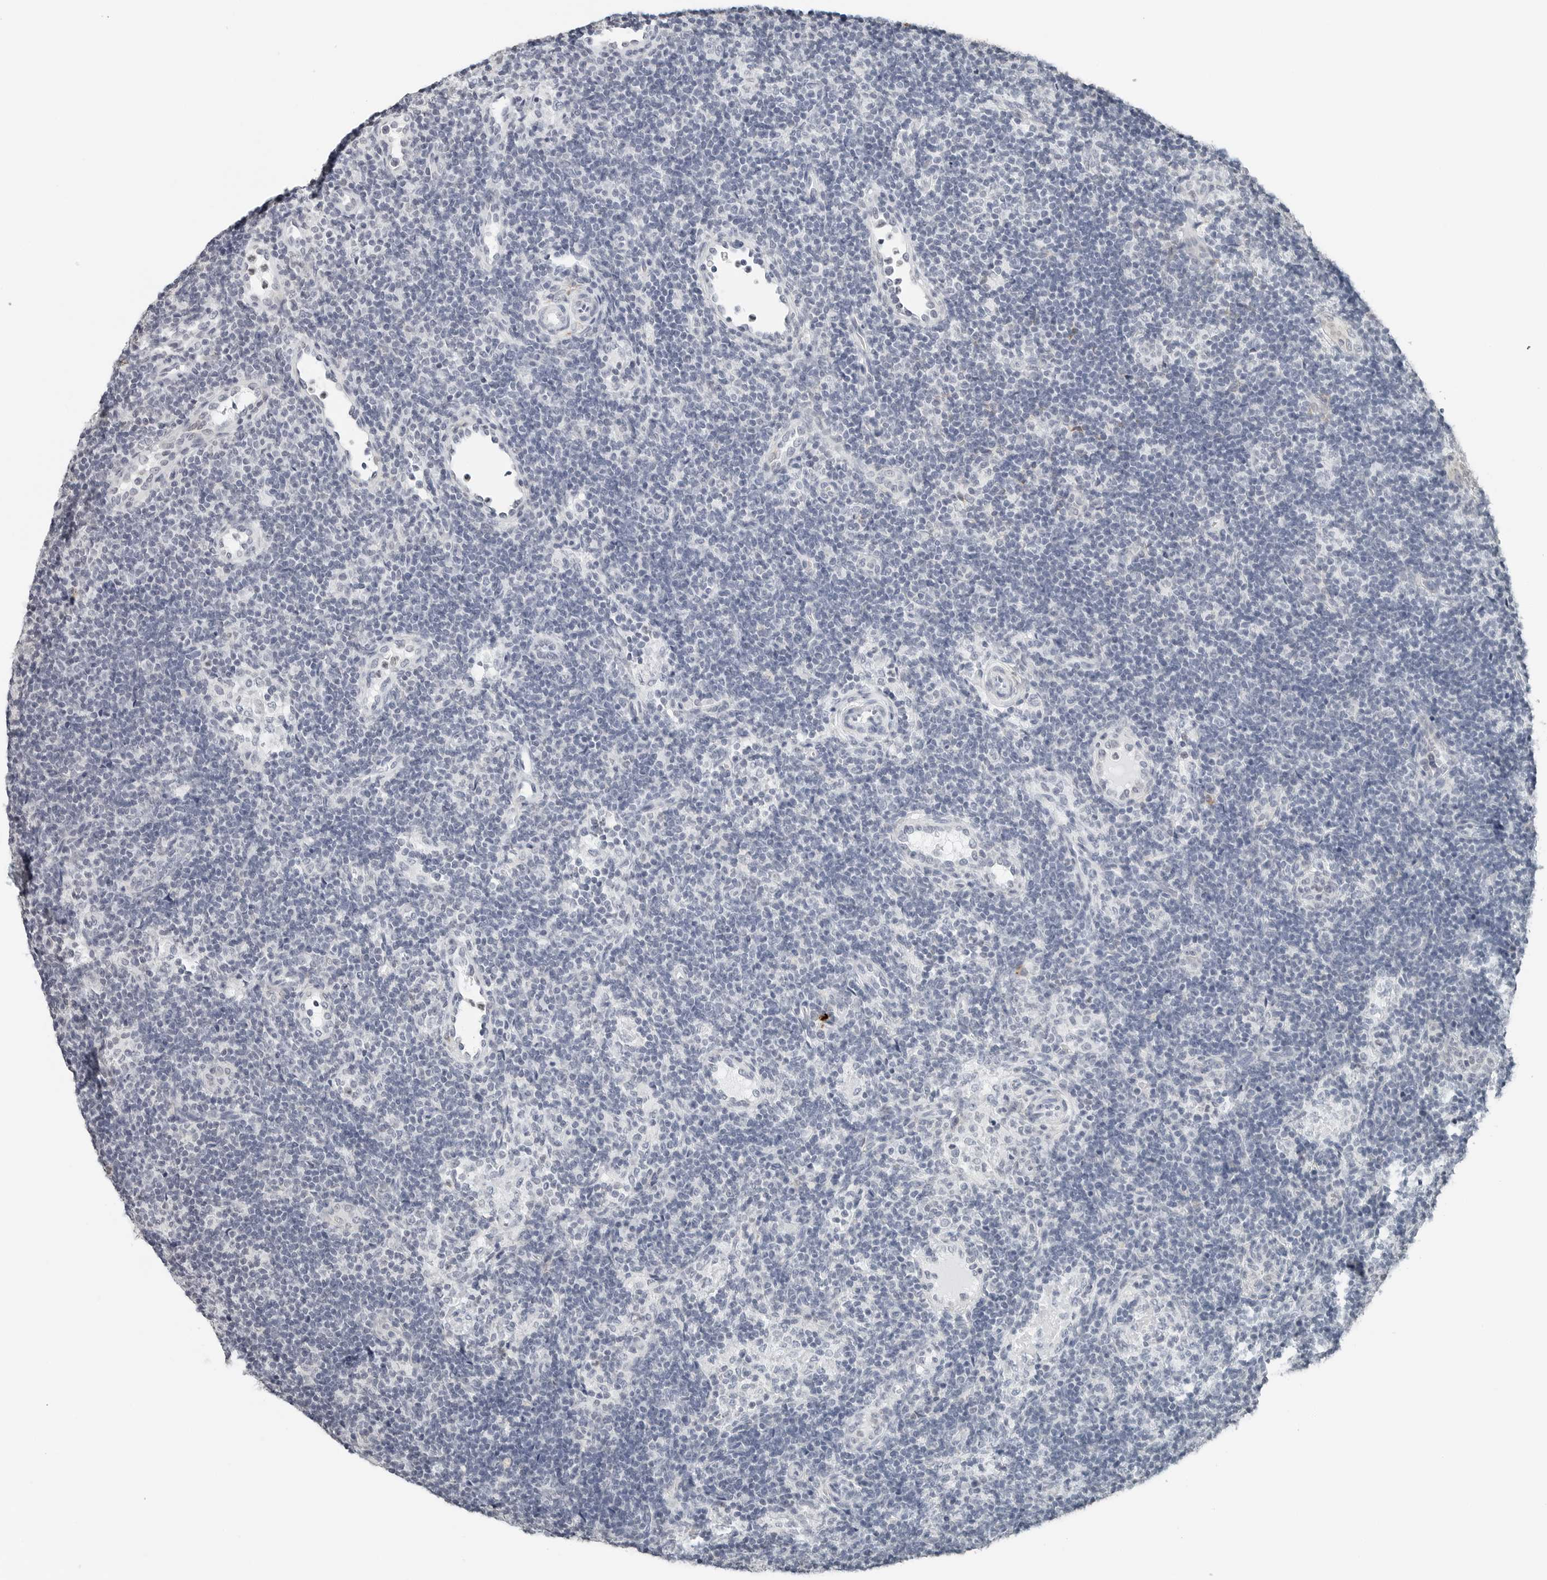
{"staining": {"intensity": "moderate", "quantity": "<25%", "location": "cytoplasmic/membranous"}, "tissue": "lymph node", "cell_type": "Germinal center cells", "image_type": "normal", "snomed": [{"axis": "morphology", "description": "Normal tissue, NOS"}, {"axis": "topography", "description": "Lymph node"}], "caption": "This image reveals immunohistochemistry (IHC) staining of normal human lymph node, with low moderate cytoplasmic/membranous staining in approximately <25% of germinal center cells.", "gene": "P4HA2", "patient": {"sex": "female", "age": 22}}